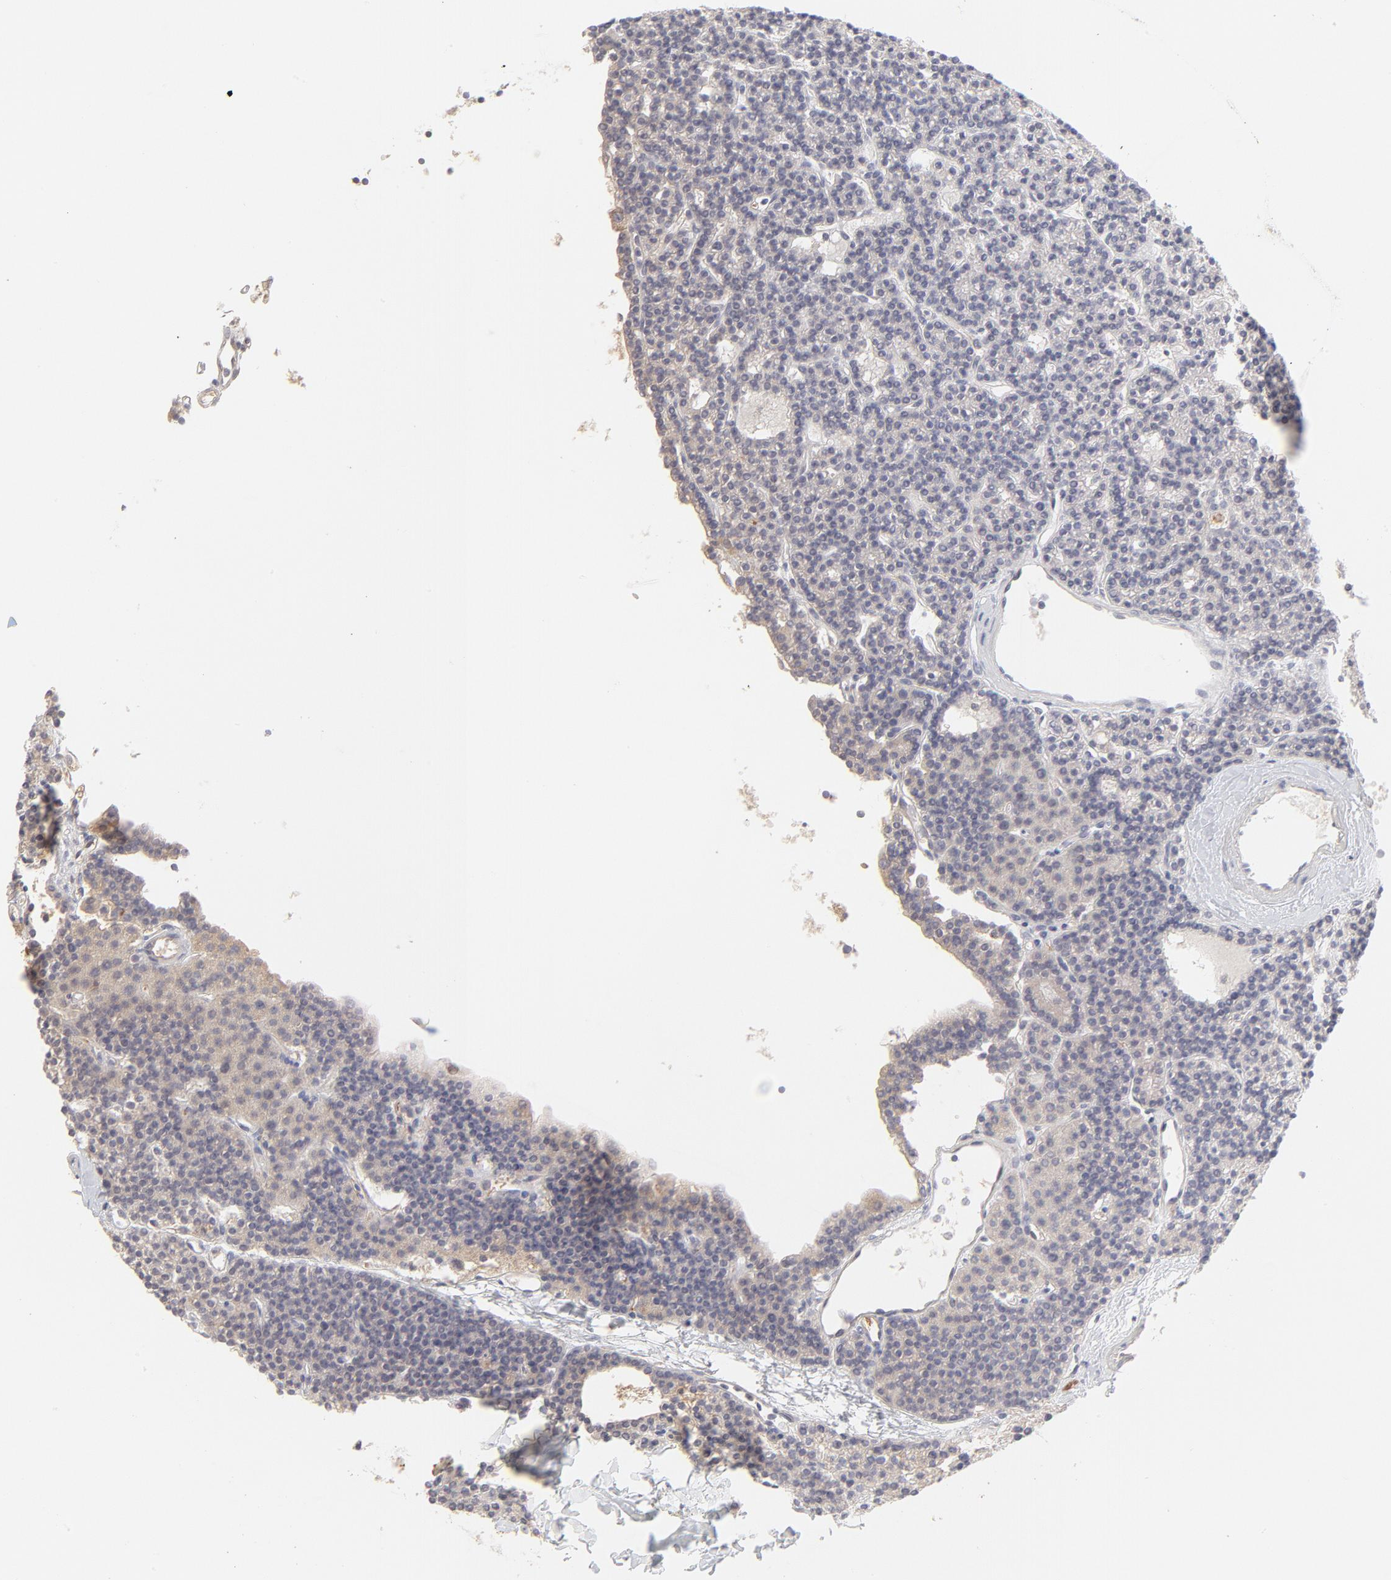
{"staining": {"intensity": "weak", "quantity": "<25%", "location": "cytoplasmic/membranous"}, "tissue": "parathyroid gland", "cell_type": "Glandular cells", "image_type": "normal", "snomed": [{"axis": "morphology", "description": "Normal tissue, NOS"}, {"axis": "topography", "description": "Parathyroid gland"}], "caption": "The immunohistochemistry image has no significant staining in glandular cells of parathyroid gland. The staining was performed using DAB to visualize the protein expression in brown, while the nuclei were stained in blue with hematoxylin (Magnification: 20x).", "gene": "ELF3", "patient": {"sex": "female", "age": 45}}